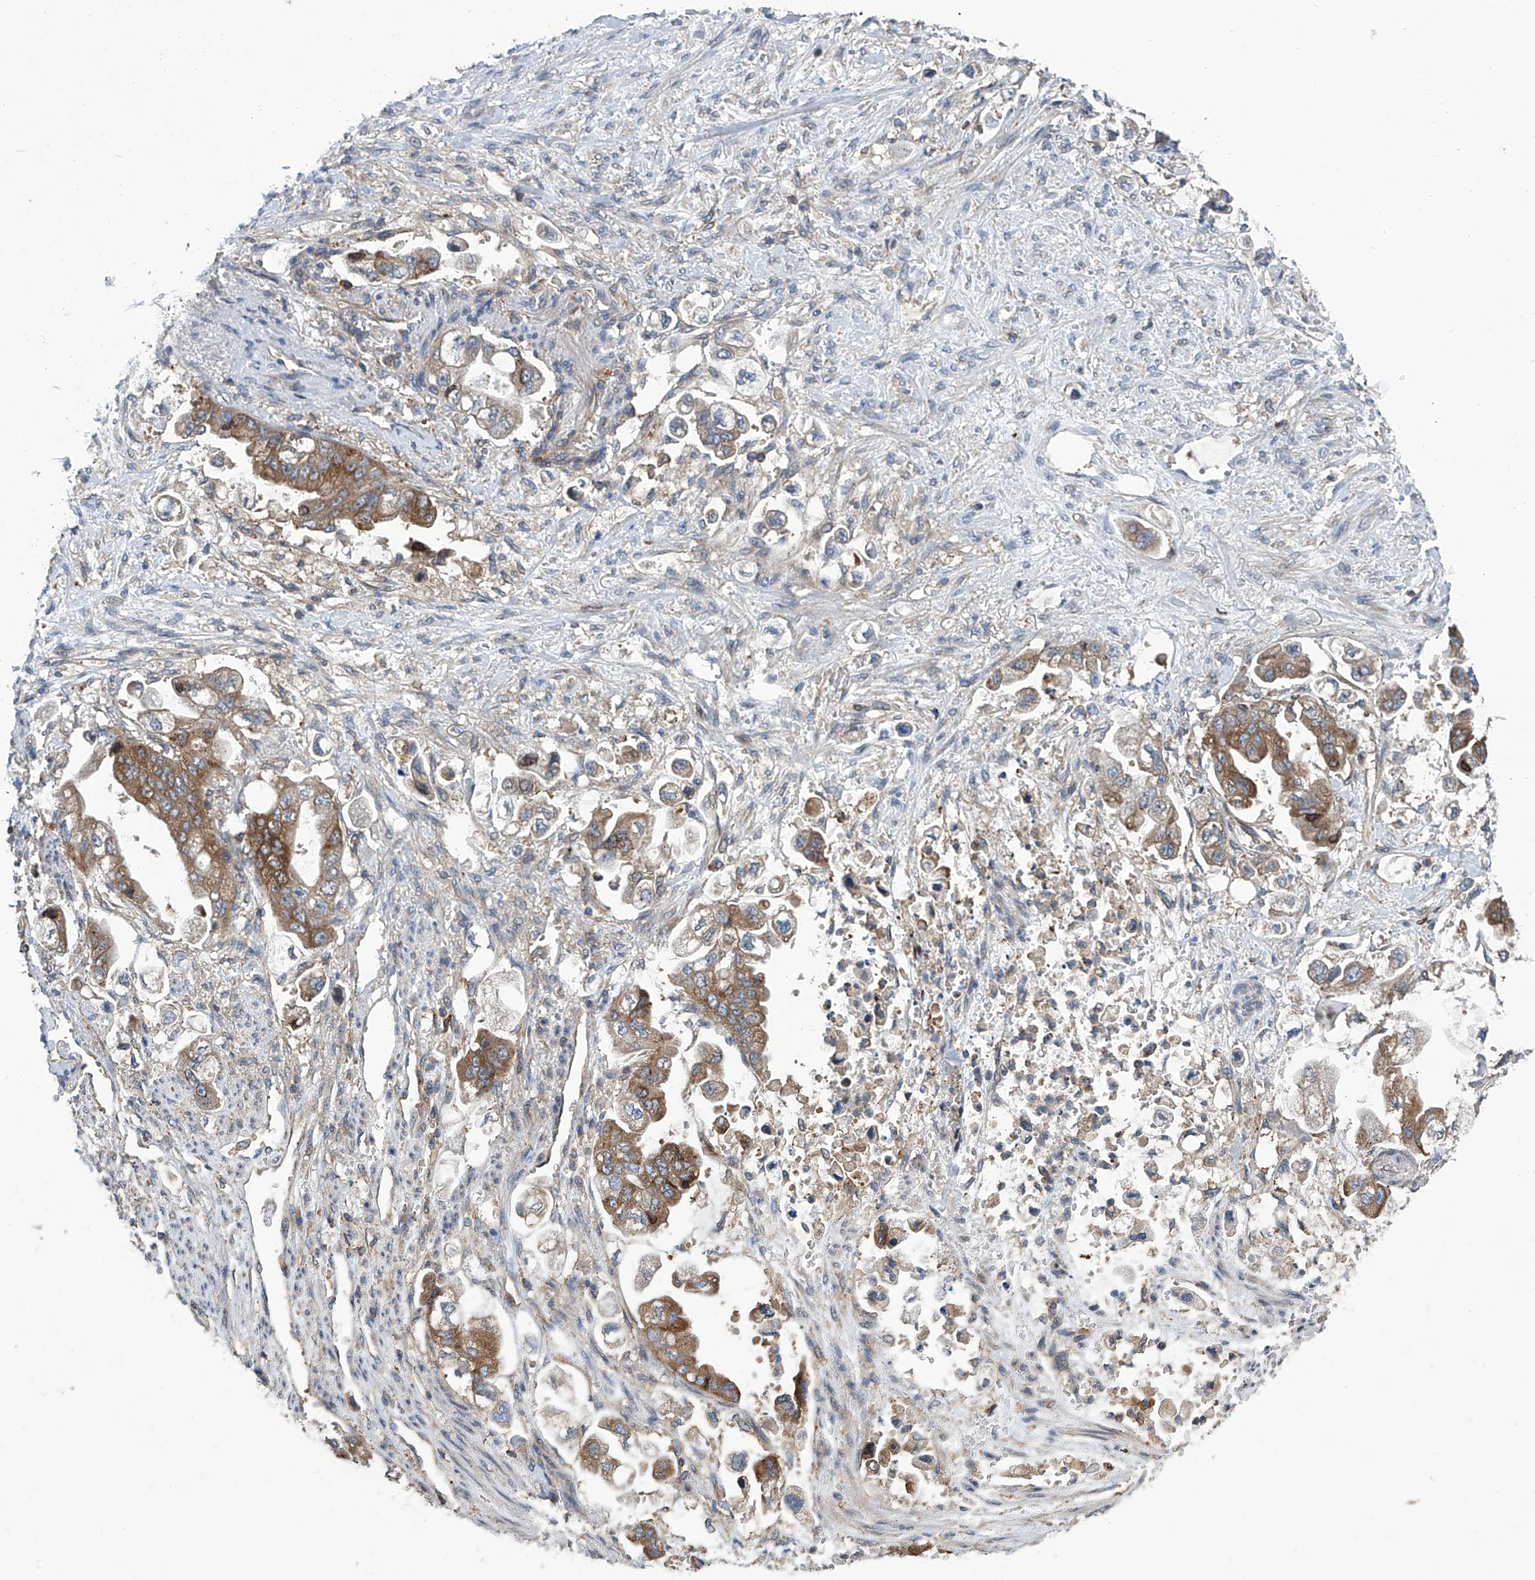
{"staining": {"intensity": "moderate", "quantity": ">75%", "location": "cytoplasmic/membranous"}, "tissue": "stomach cancer", "cell_type": "Tumor cells", "image_type": "cancer", "snomed": [{"axis": "morphology", "description": "Adenocarcinoma, NOS"}, {"axis": "topography", "description": "Stomach"}], "caption": "DAB (3,3'-diaminobenzidine) immunohistochemical staining of adenocarcinoma (stomach) exhibits moderate cytoplasmic/membranous protein expression in about >75% of tumor cells. The staining is performed using DAB brown chromogen to label protein expression. The nuclei are counter-stained blue using hematoxylin.", "gene": "SMAP1", "patient": {"sex": "male", "age": 62}}